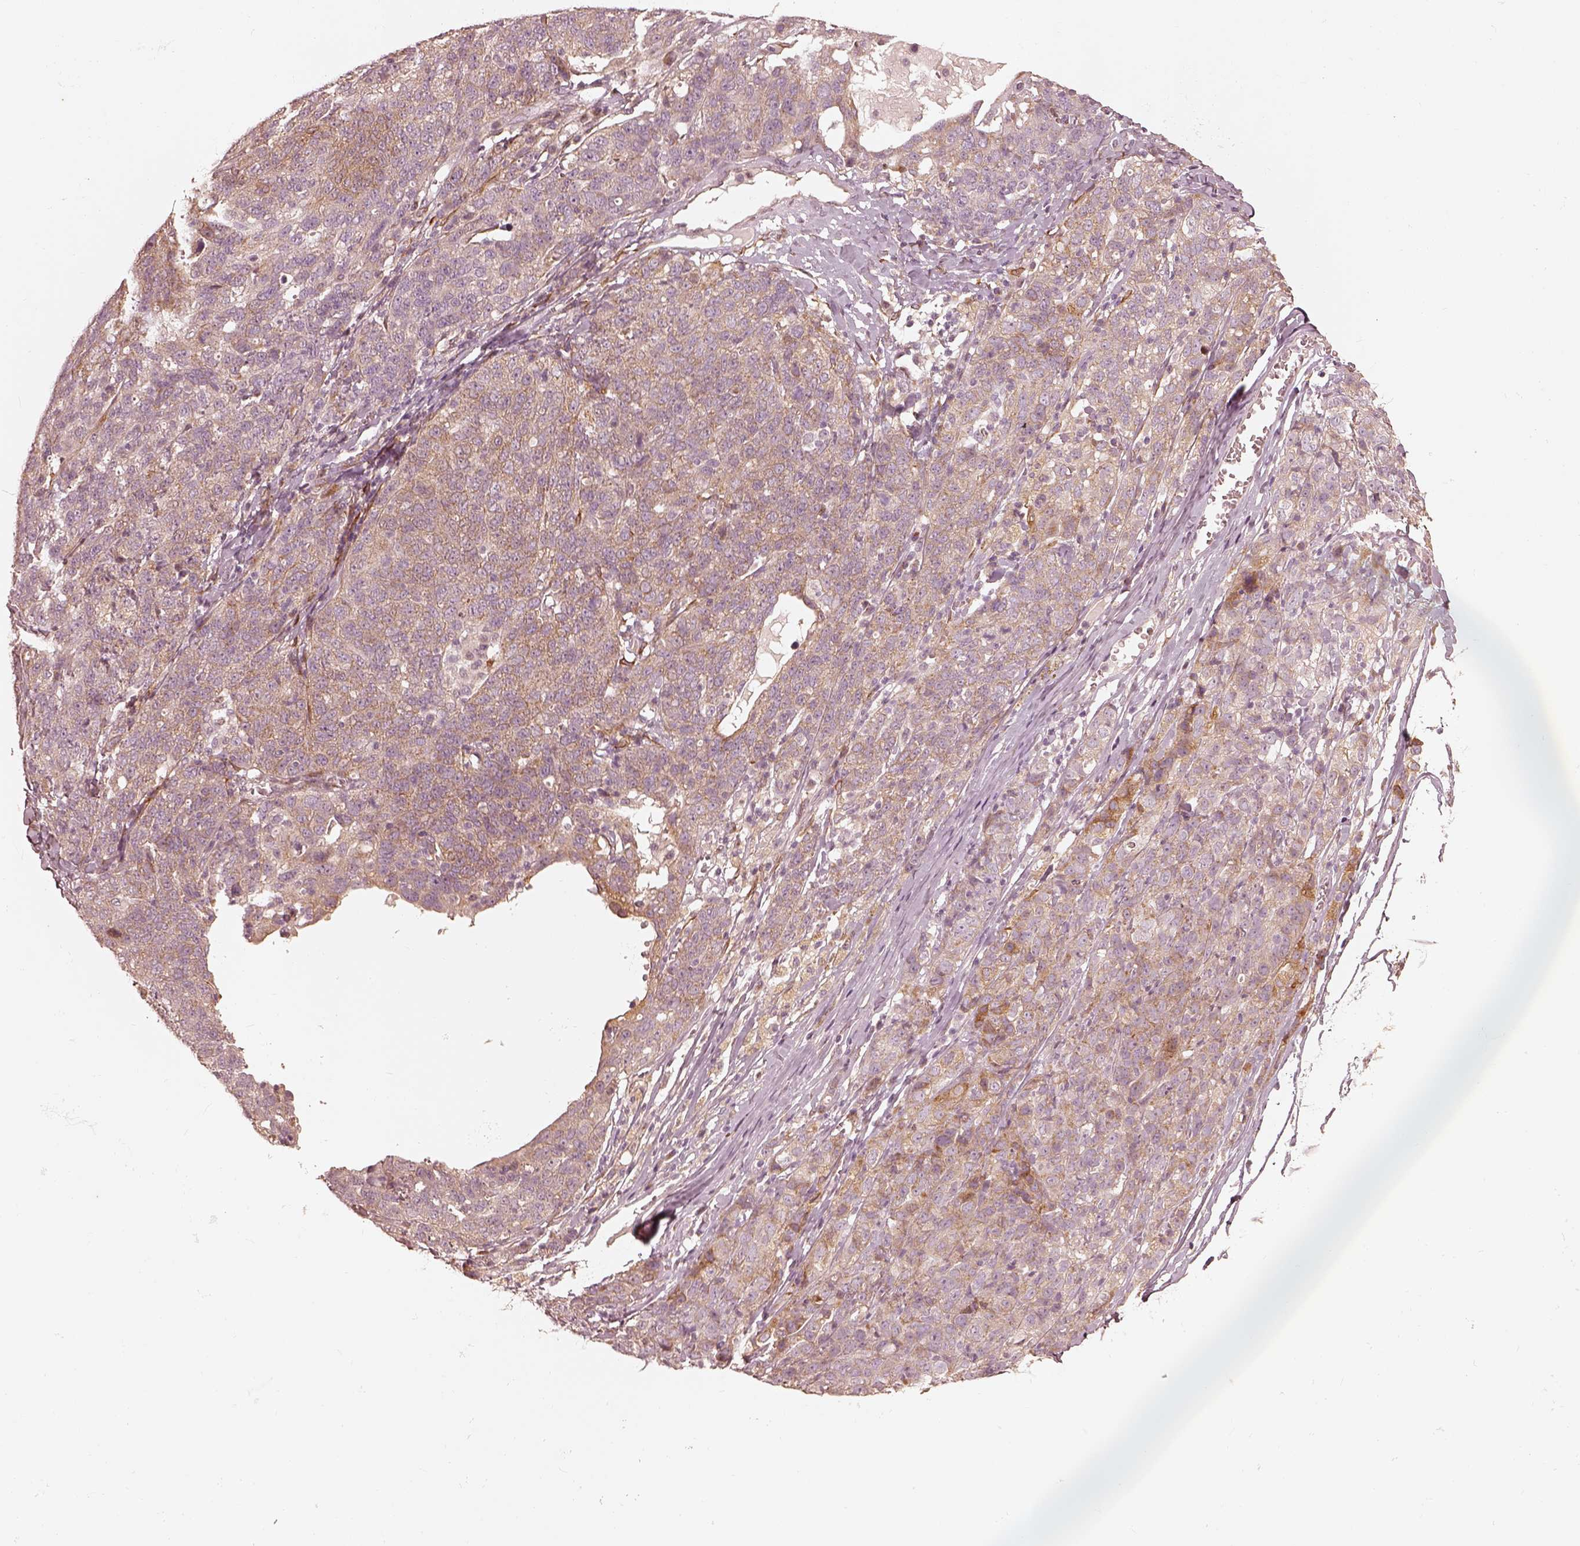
{"staining": {"intensity": "moderate", "quantity": ">75%", "location": "cytoplasmic/membranous"}, "tissue": "ovarian cancer", "cell_type": "Tumor cells", "image_type": "cancer", "snomed": [{"axis": "morphology", "description": "Cystadenocarcinoma, serous, NOS"}, {"axis": "topography", "description": "Ovary"}], "caption": "Ovarian serous cystadenocarcinoma stained with IHC reveals moderate cytoplasmic/membranous positivity in approximately >75% of tumor cells.", "gene": "WLS", "patient": {"sex": "female", "age": 71}}